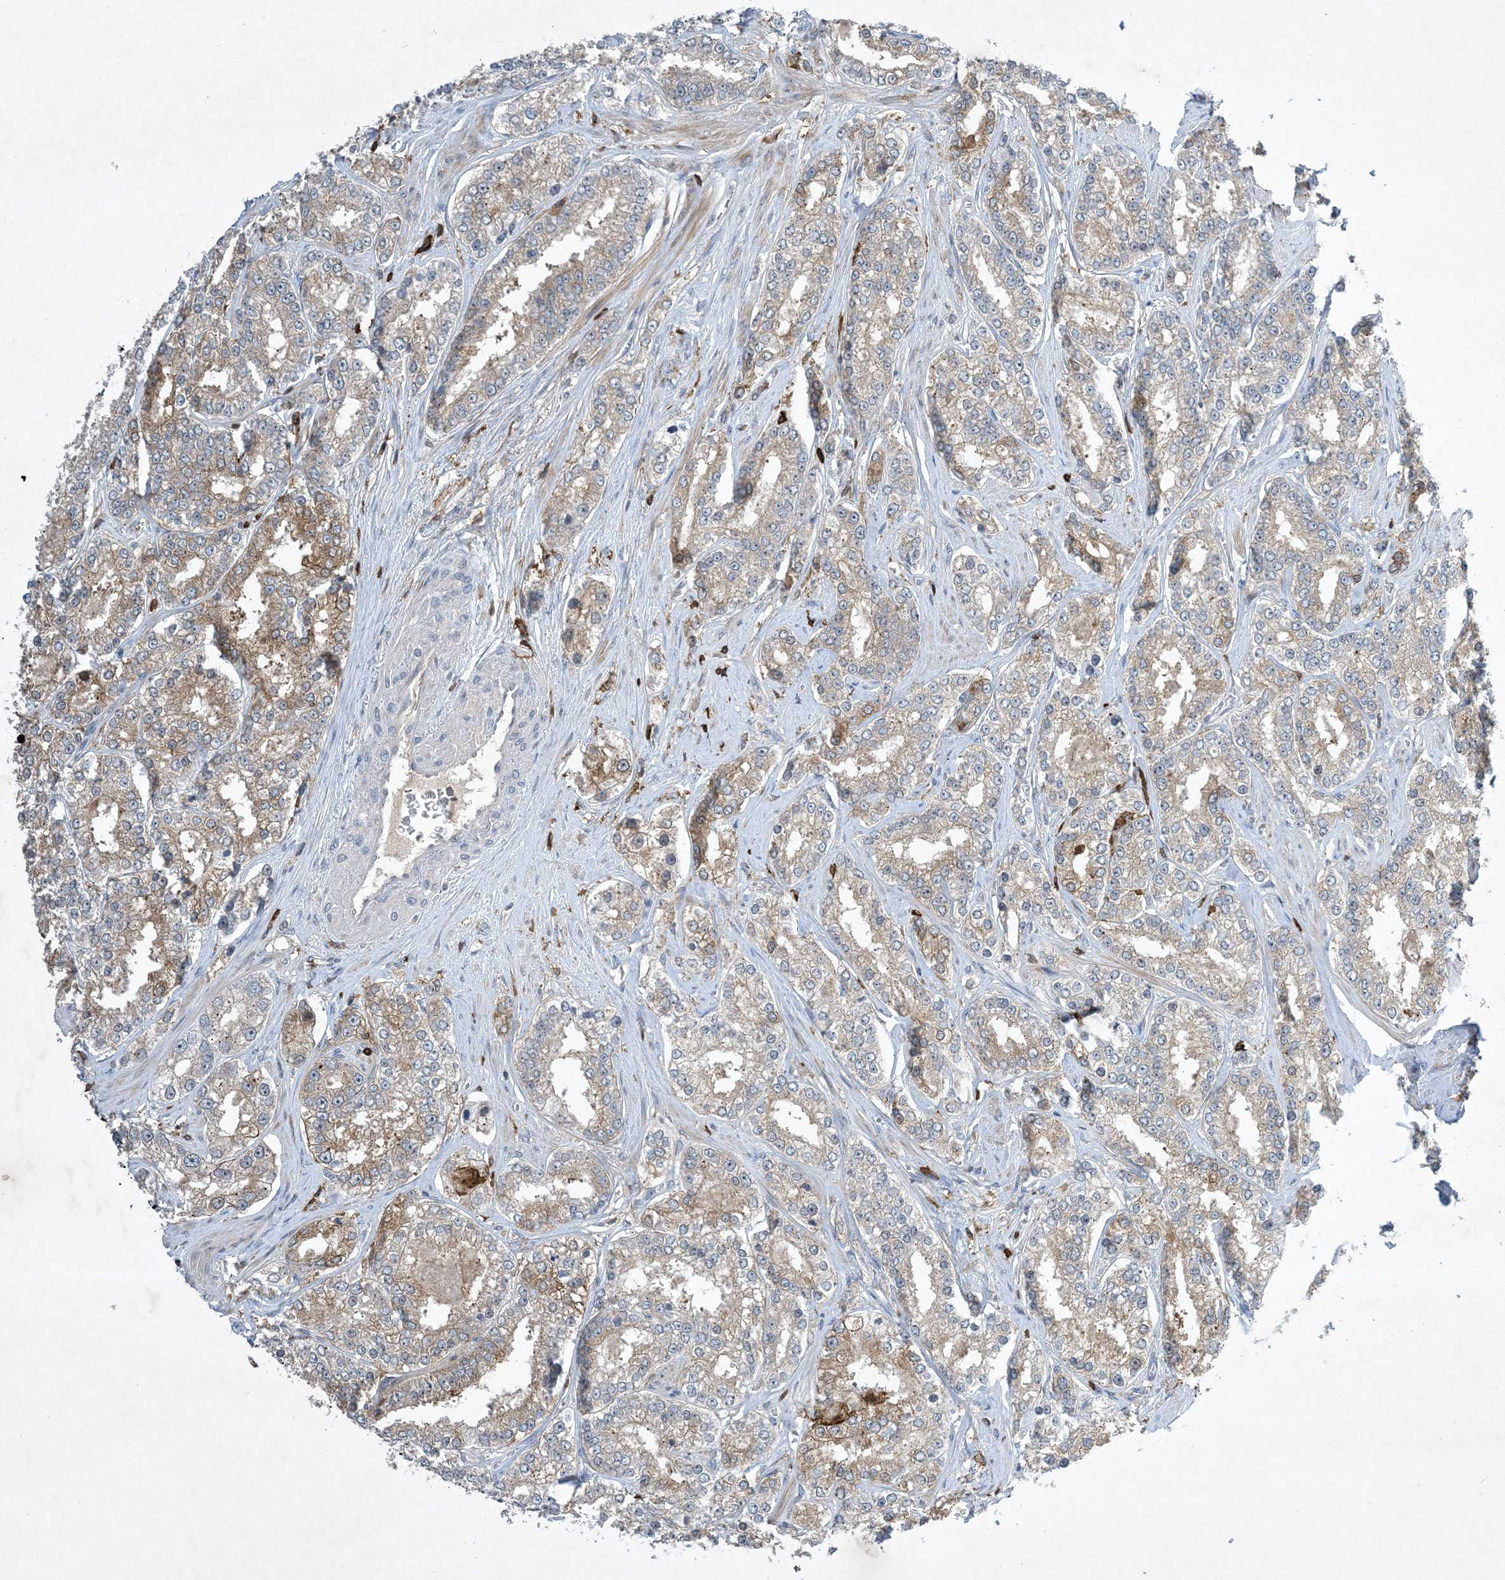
{"staining": {"intensity": "weak", "quantity": "25%-75%", "location": "cytoplasmic/membranous"}, "tissue": "prostate cancer", "cell_type": "Tumor cells", "image_type": "cancer", "snomed": [{"axis": "morphology", "description": "Normal tissue, NOS"}, {"axis": "morphology", "description": "Adenocarcinoma, High grade"}, {"axis": "topography", "description": "Prostate"}], "caption": "Adenocarcinoma (high-grade) (prostate) was stained to show a protein in brown. There is low levels of weak cytoplasmic/membranous positivity in approximately 25%-75% of tumor cells.", "gene": "AK9", "patient": {"sex": "male", "age": 83}}